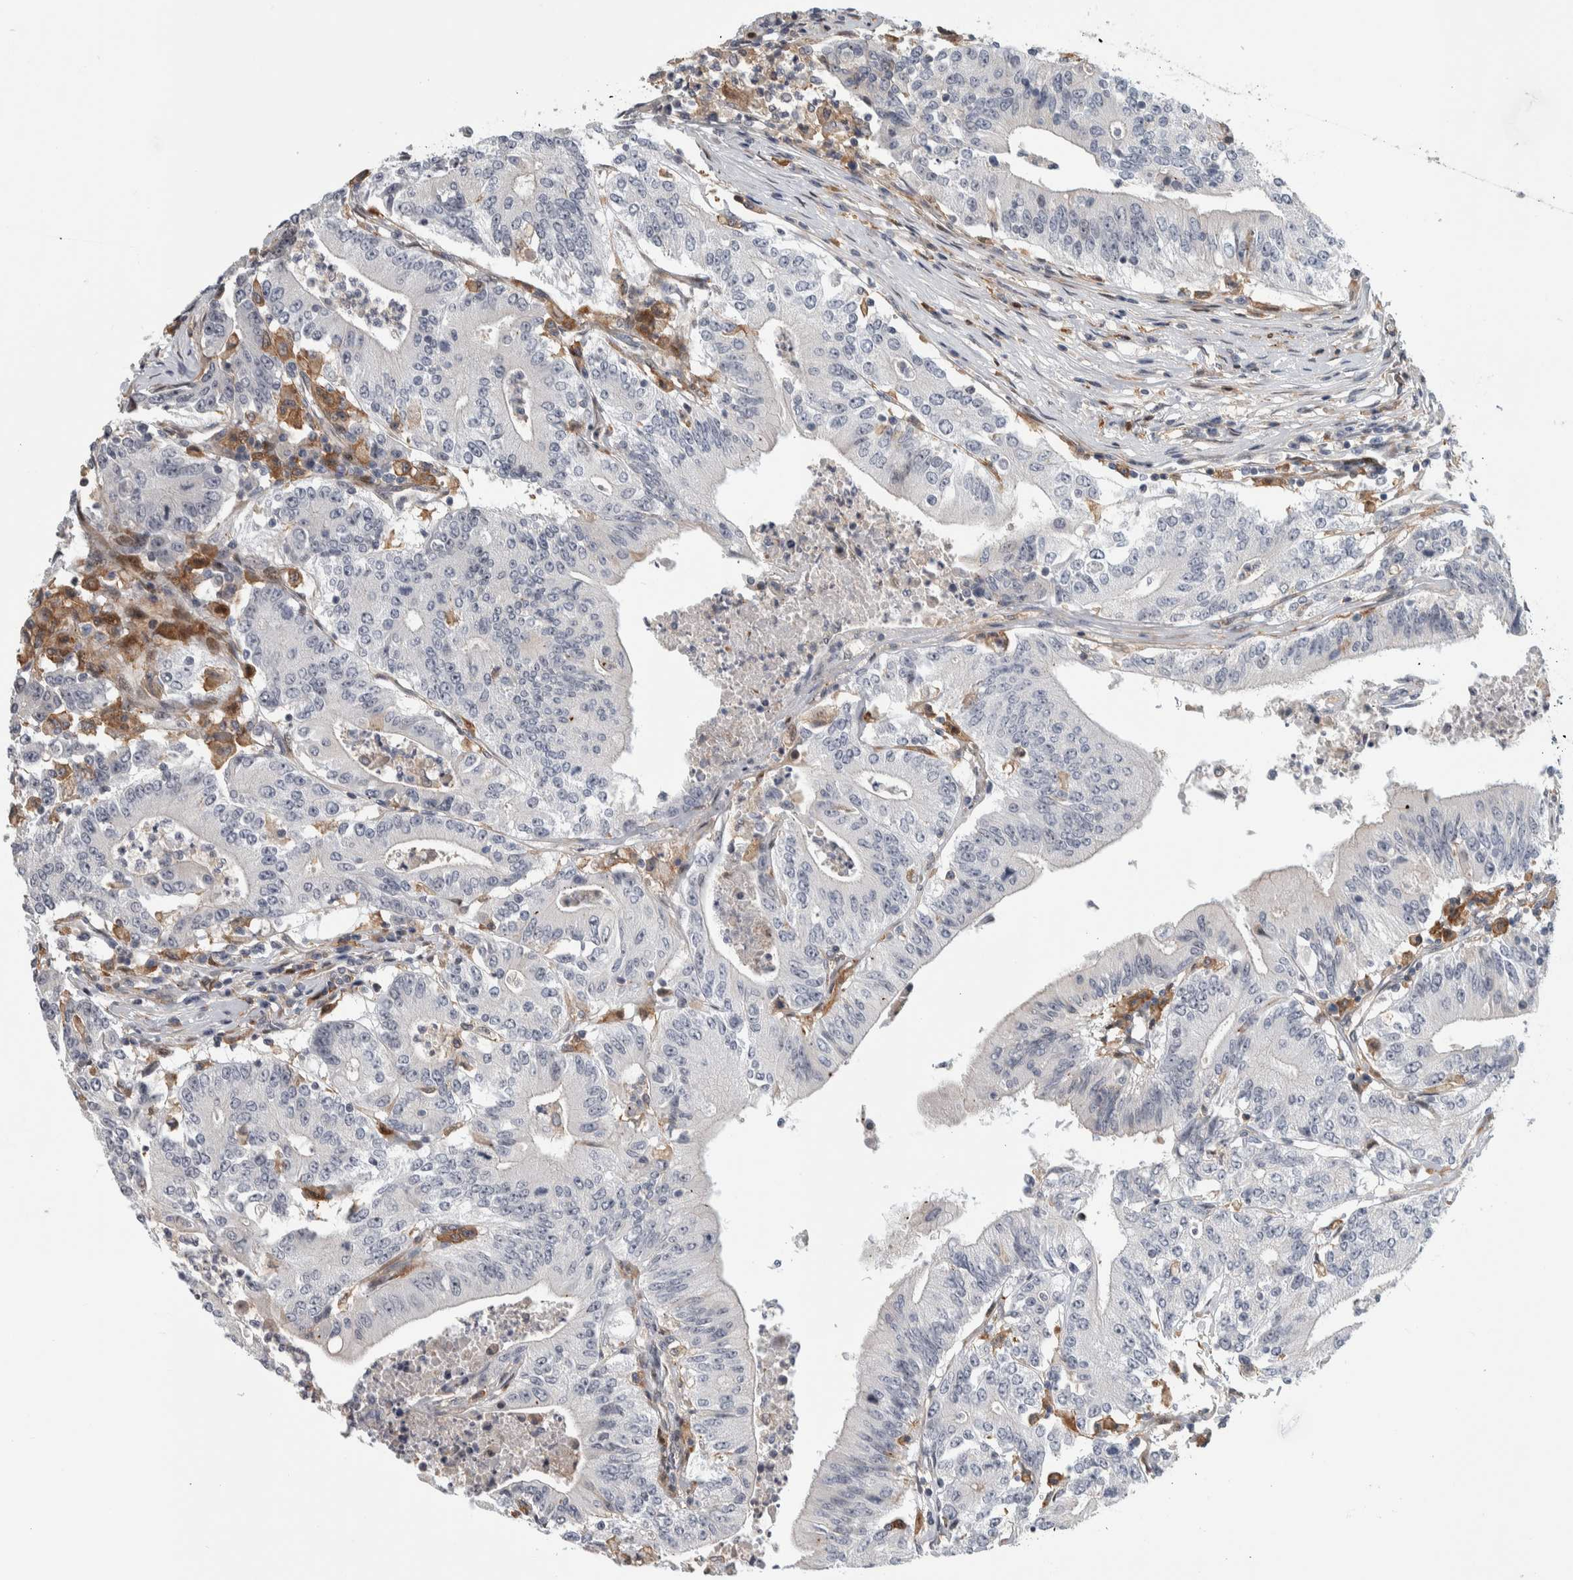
{"staining": {"intensity": "negative", "quantity": "none", "location": "none"}, "tissue": "colorectal cancer", "cell_type": "Tumor cells", "image_type": "cancer", "snomed": [{"axis": "morphology", "description": "Adenocarcinoma, NOS"}, {"axis": "topography", "description": "Colon"}], "caption": "DAB immunohistochemical staining of human colorectal cancer exhibits no significant expression in tumor cells.", "gene": "MSL1", "patient": {"sex": "female", "age": 77}}